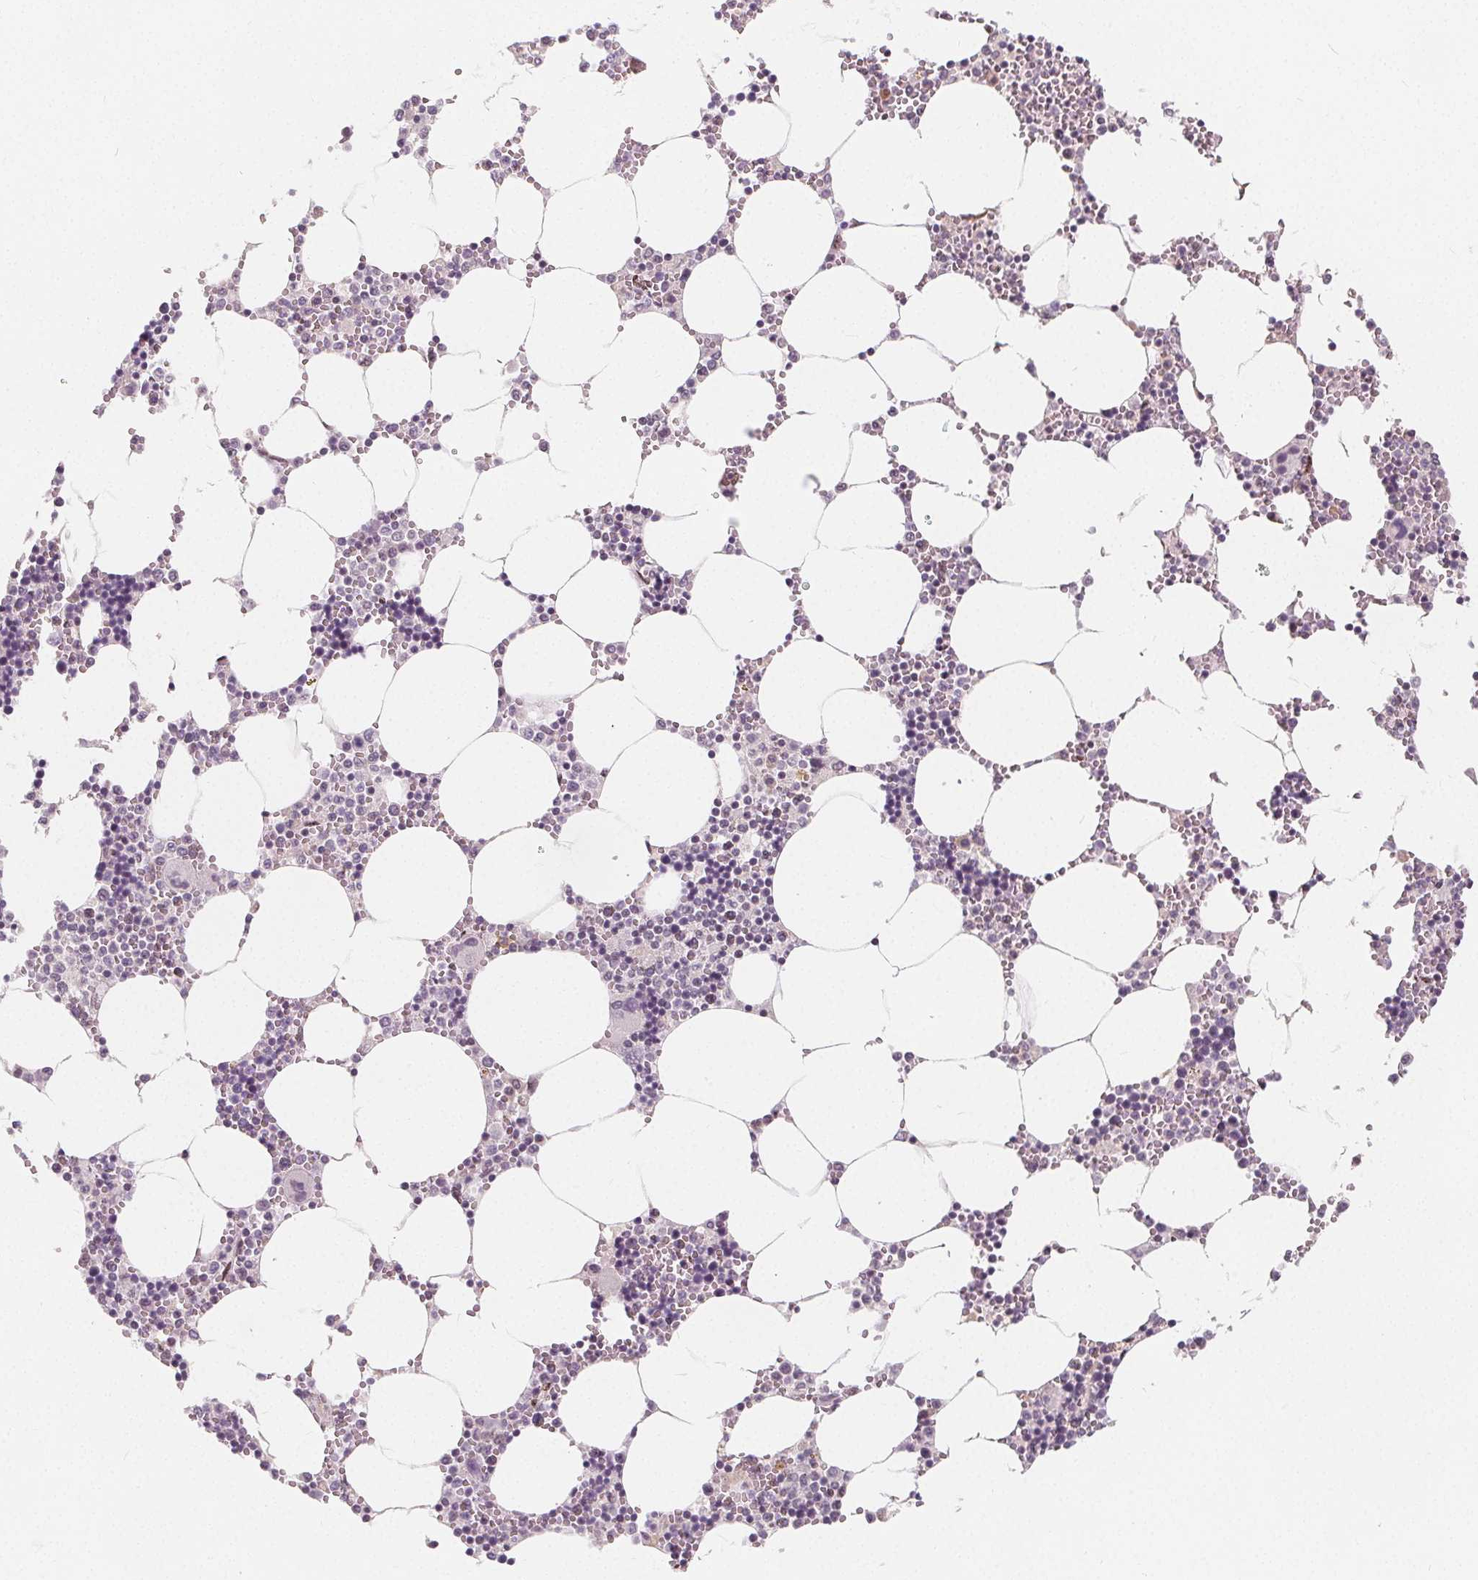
{"staining": {"intensity": "weak", "quantity": "<25%", "location": "cytoplasmic/membranous"}, "tissue": "bone marrow", "cell_type": "Hematopoietic cells", "image_type": "normal", "snomed": [{"axis": "morphology", "description": "Normal tissue, NOS"}, {"axis": "topography", "description": "Bone marrow"}], "caption": "High power microscopy micrograph of an IHC photomicrograph of unremarkable bone marrow, revealing no significant staining in hematopoietic cells.", "gene": "DRC3", "patient": {"sex": "male", "age": 54}}